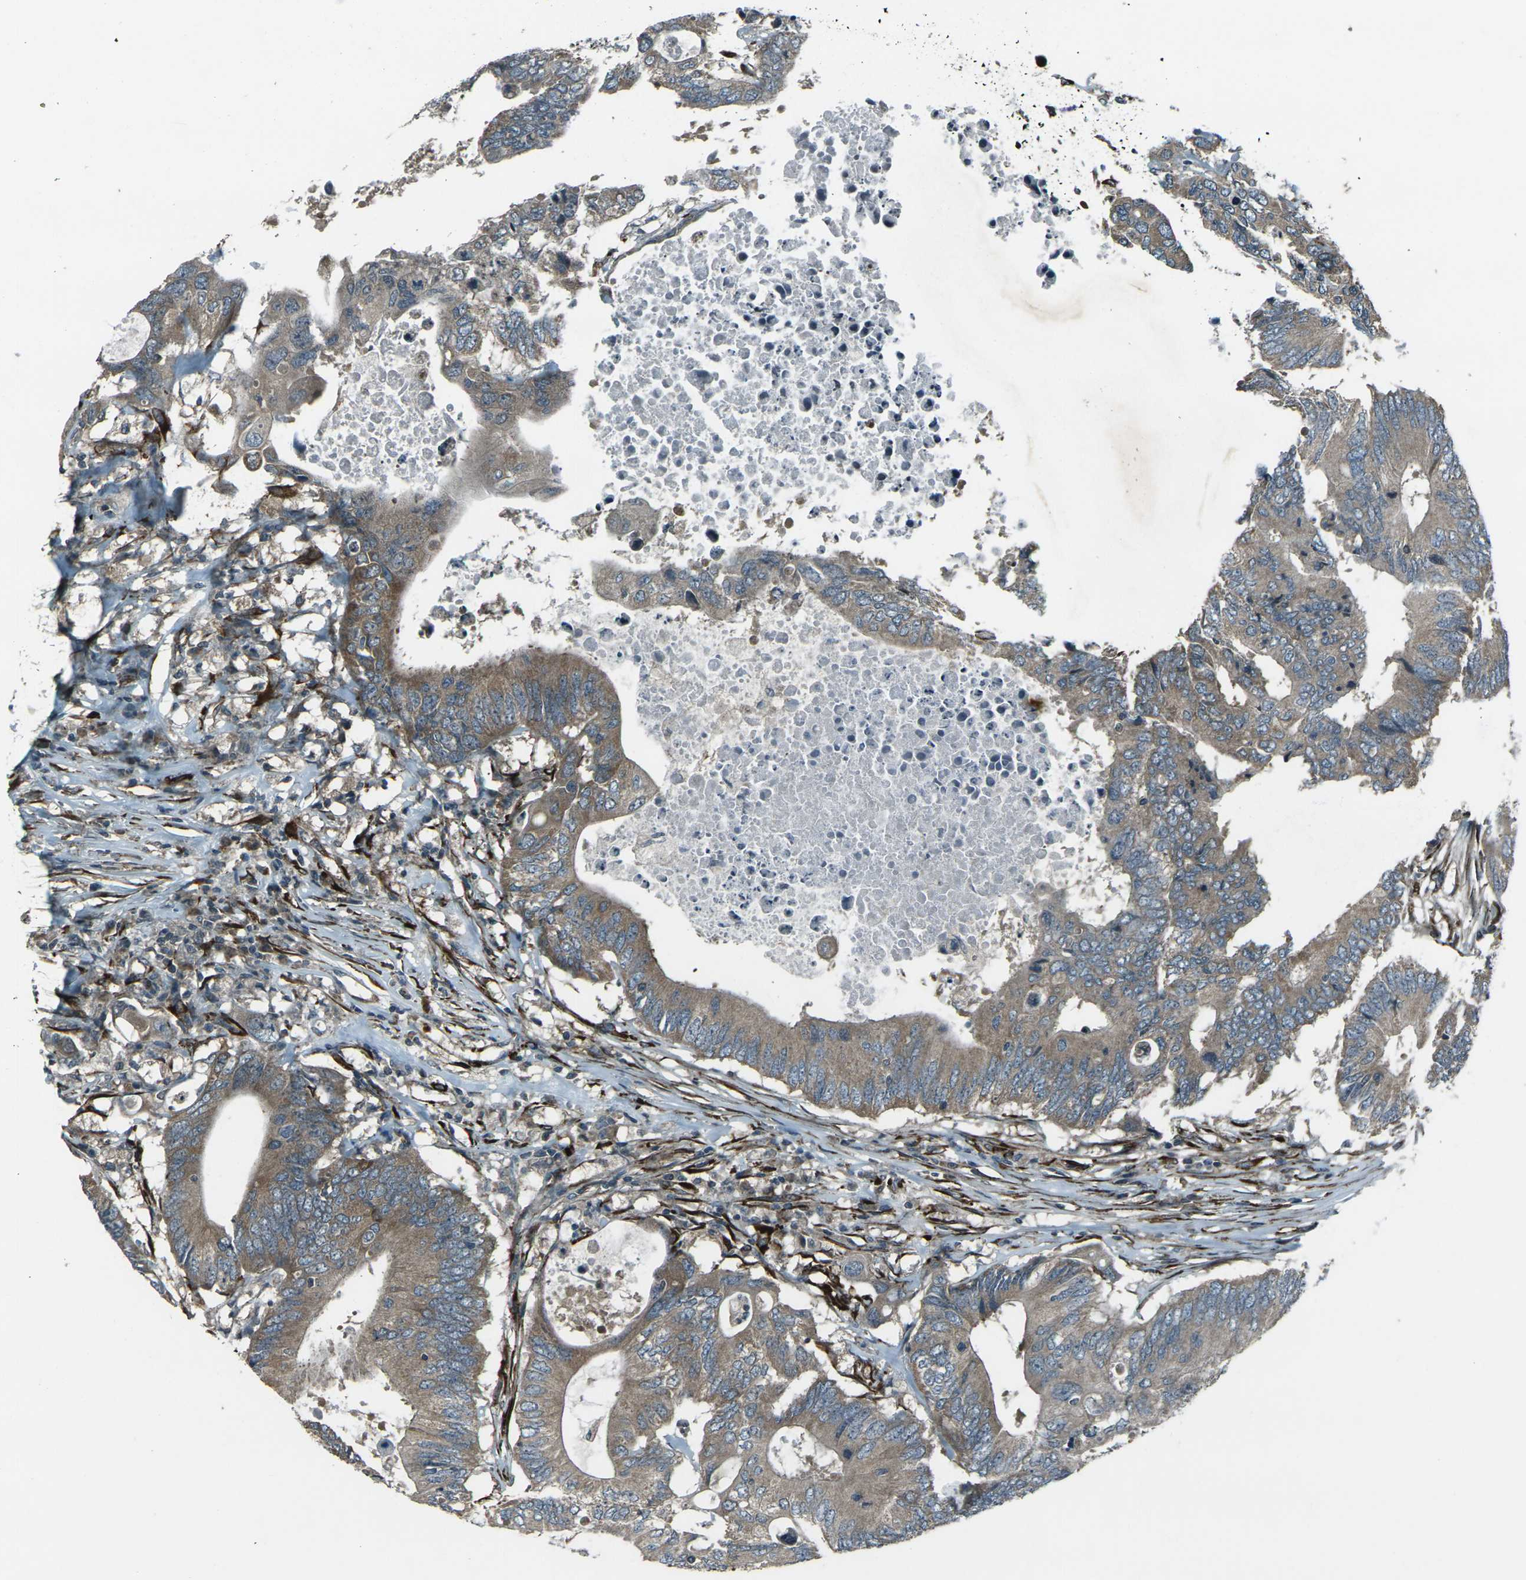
{"staining": {"intensity": "weak", "quantity": ">75%", "location": "cytoplasmic/membranous"}, "tissue": "colorectal cancer", "cell_type": "Tumor cells", "image_type": "cancer", "snomed": [{"axis": "morphology", "description": "Adenocarcinoma, NOS"}, {"axis": "topography", "description": "Colon"}], "caption": "The photomicrograph displays immunohistochemical staining of colorectal adenocarcinoma. There is weak cytoplasmic/membranous staining is seen in about >75% of tumor cells.", "gene": "LSMEM1", "patient": {"sex": "male", "age": 71}}